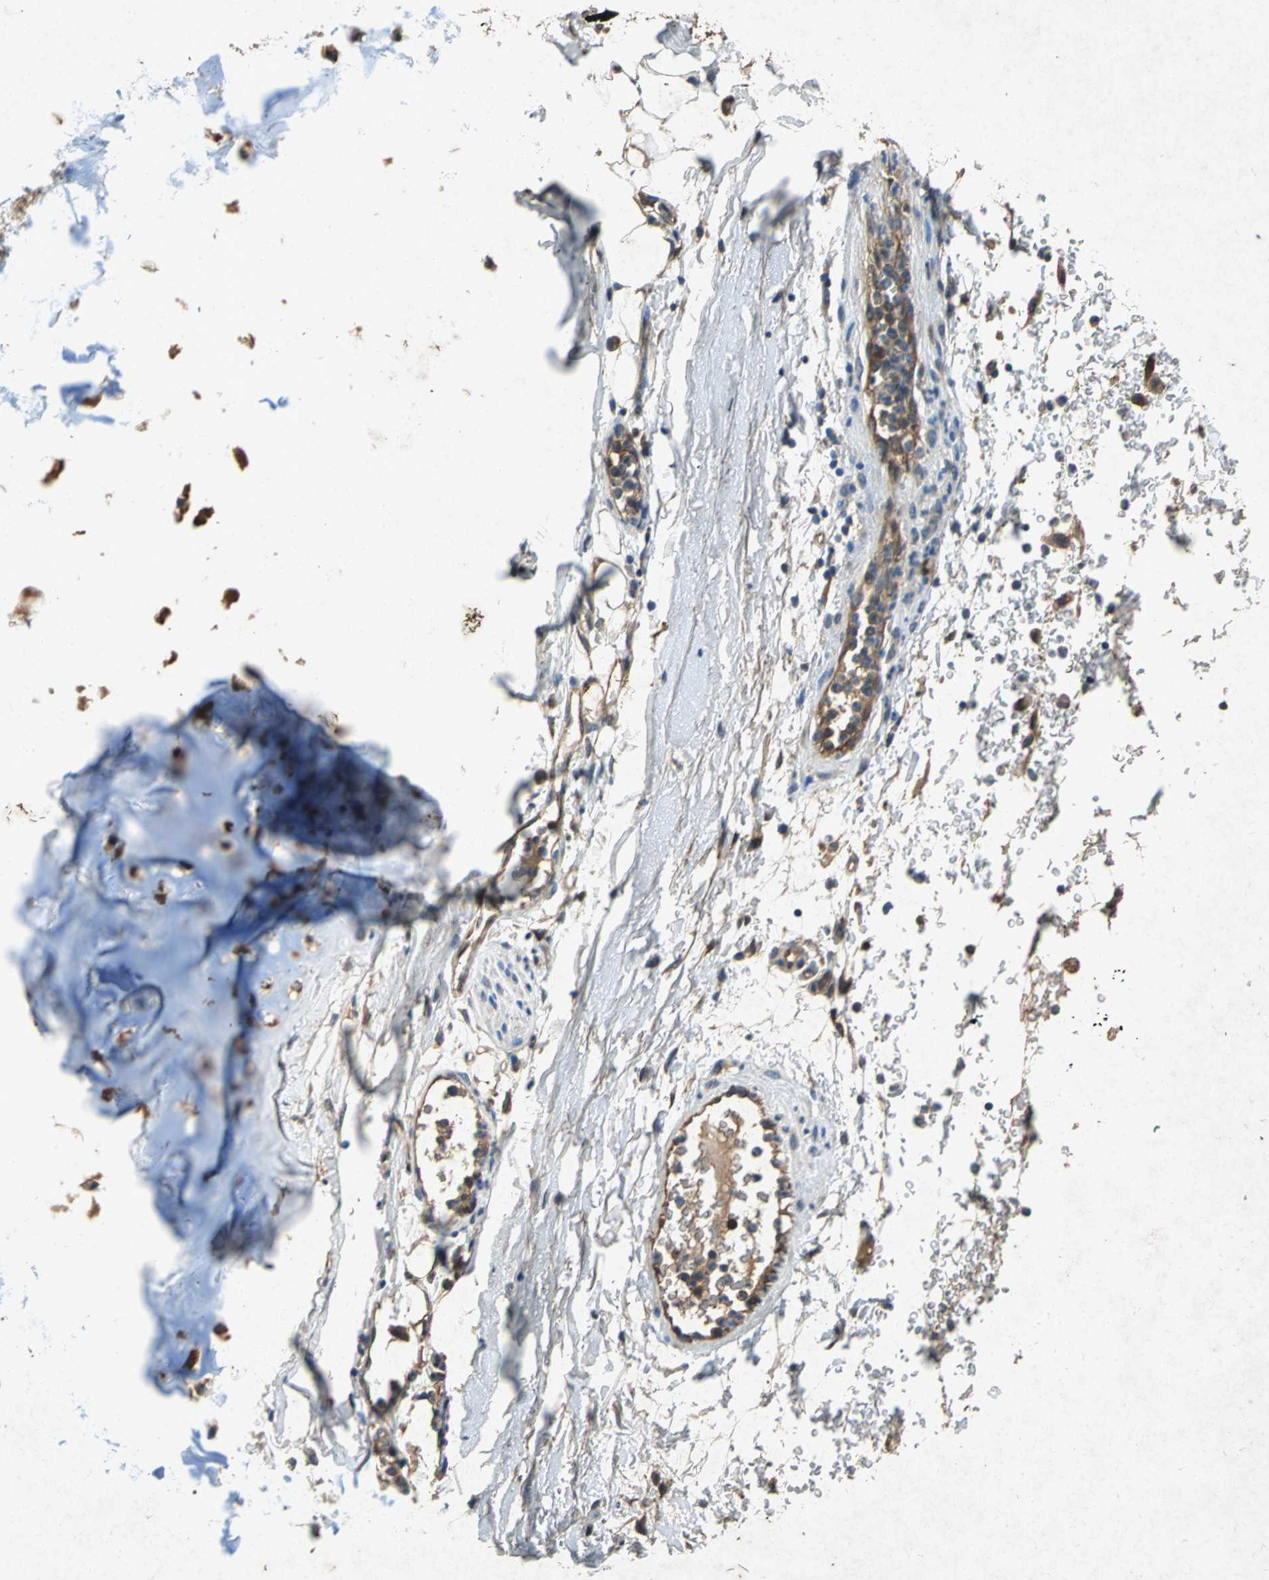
{"staining": {"intensity": "weak", "quantity": "25%-75%", "location": "cytoplasmic/membranous"}, "tissue": "adipose tissue", "cell_type": "Adipocytes", "image_type": "normal", "snomed": [{"axis": "morphology", "description": "Normal tissue, NOS"}, {"axis": "topography", "description": "Cartilage tissue"}, {"axis": "topography", "description": "Bronchus"}], "caption": "Adipocytes exhibit weak cytoplasmic/membranous staining in about 25%-75% of cells in benign adipose tissue.", "gene": "HSP90AB1", "patient": {"sex": "female", "age": 73}}